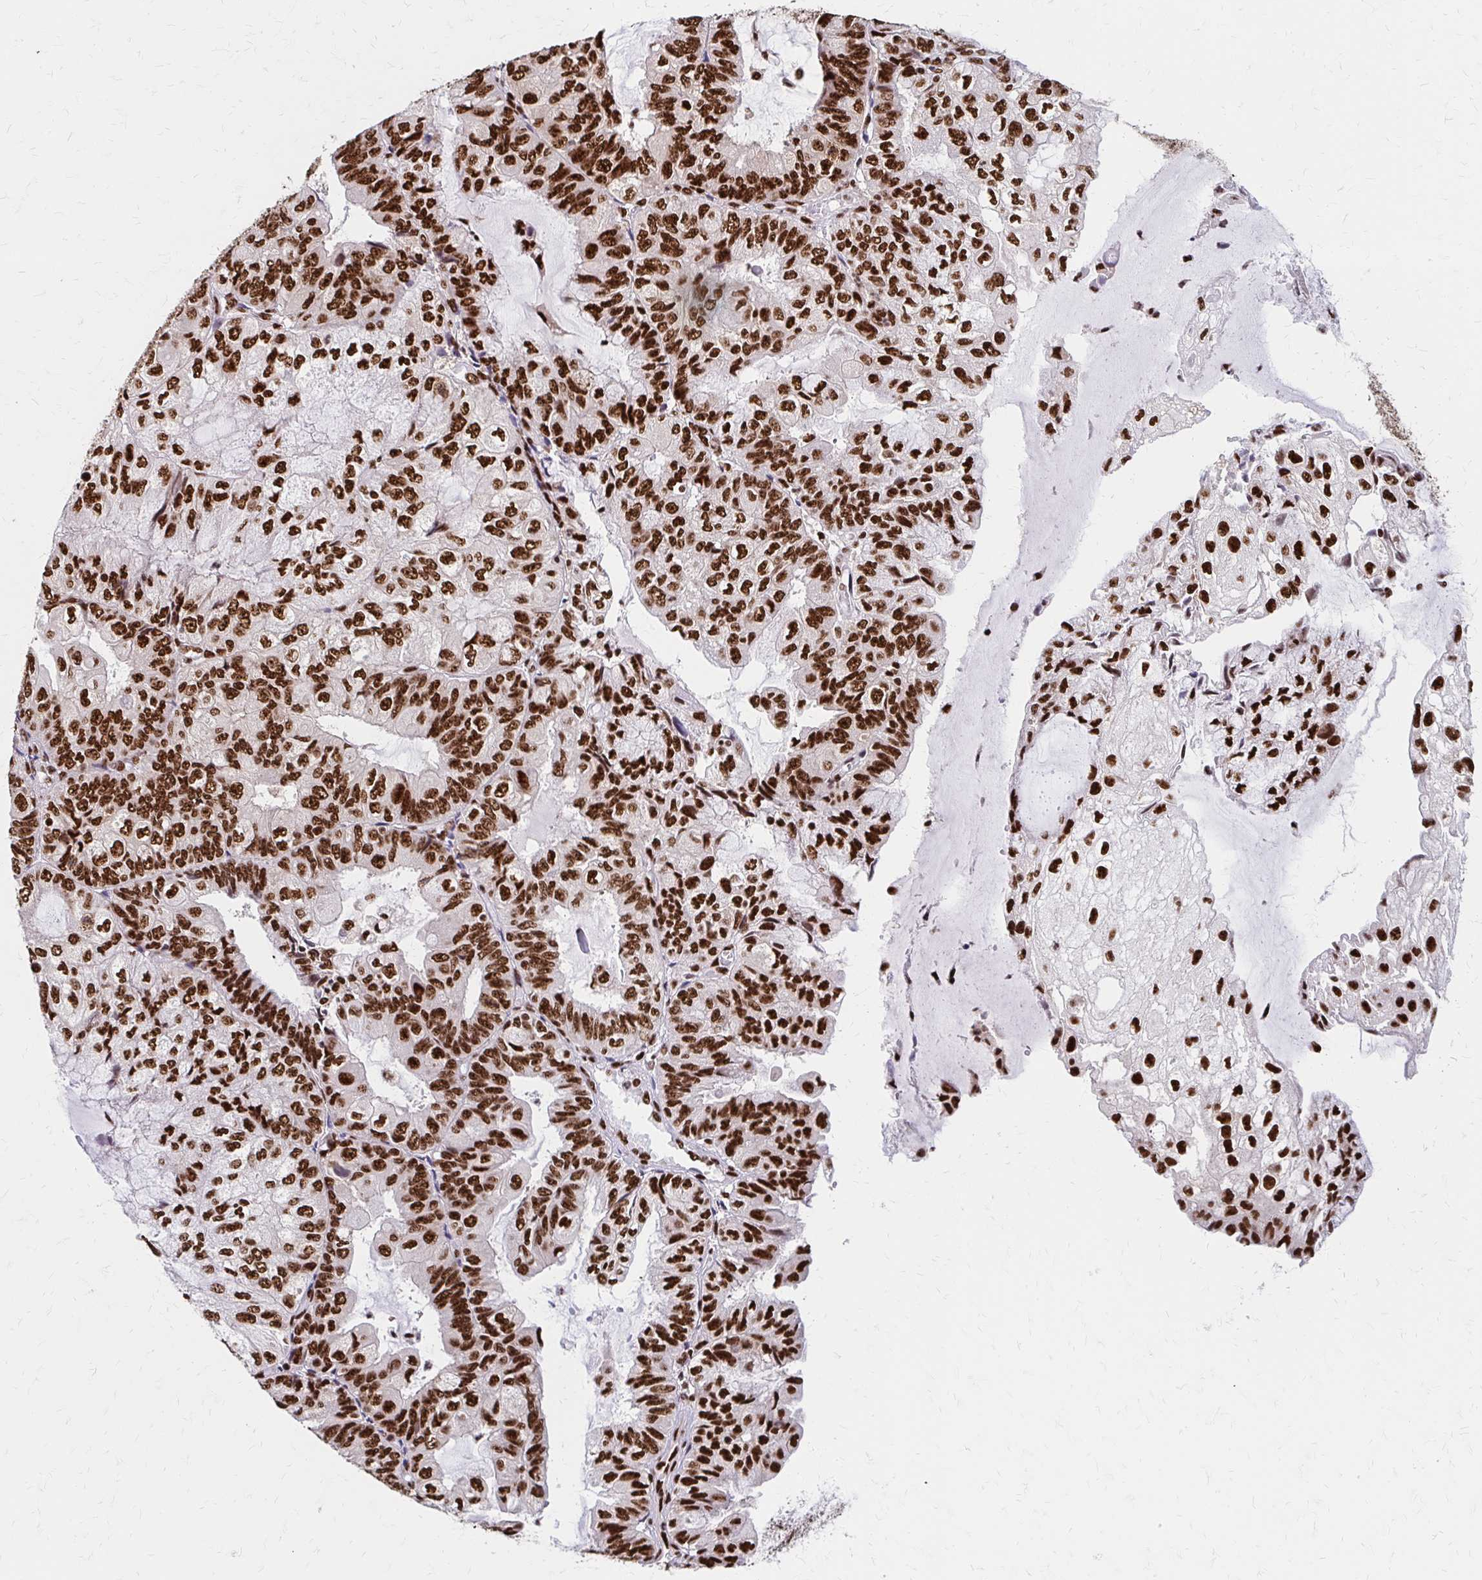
{"staining": {"intensity": "strong", "quantity": ">75%", "location": "nuclear"}, "tissue": "endometrial cancer", "cell_type": "Tumor cells", "image_type": "cancer", "snomed": [{"axis": "morphology", "description": "Adenocarcinoma, NOS"}, {"axis": "topography", "description": "Endometrium"}], "caption": "Tumor cells reveal high levels of strong nuclear positivity in approximately >75% of cells in endometrial adenocarcinoma.", "gene": "CNKSR3", "patient": {"sex": "female", "age": 81}}